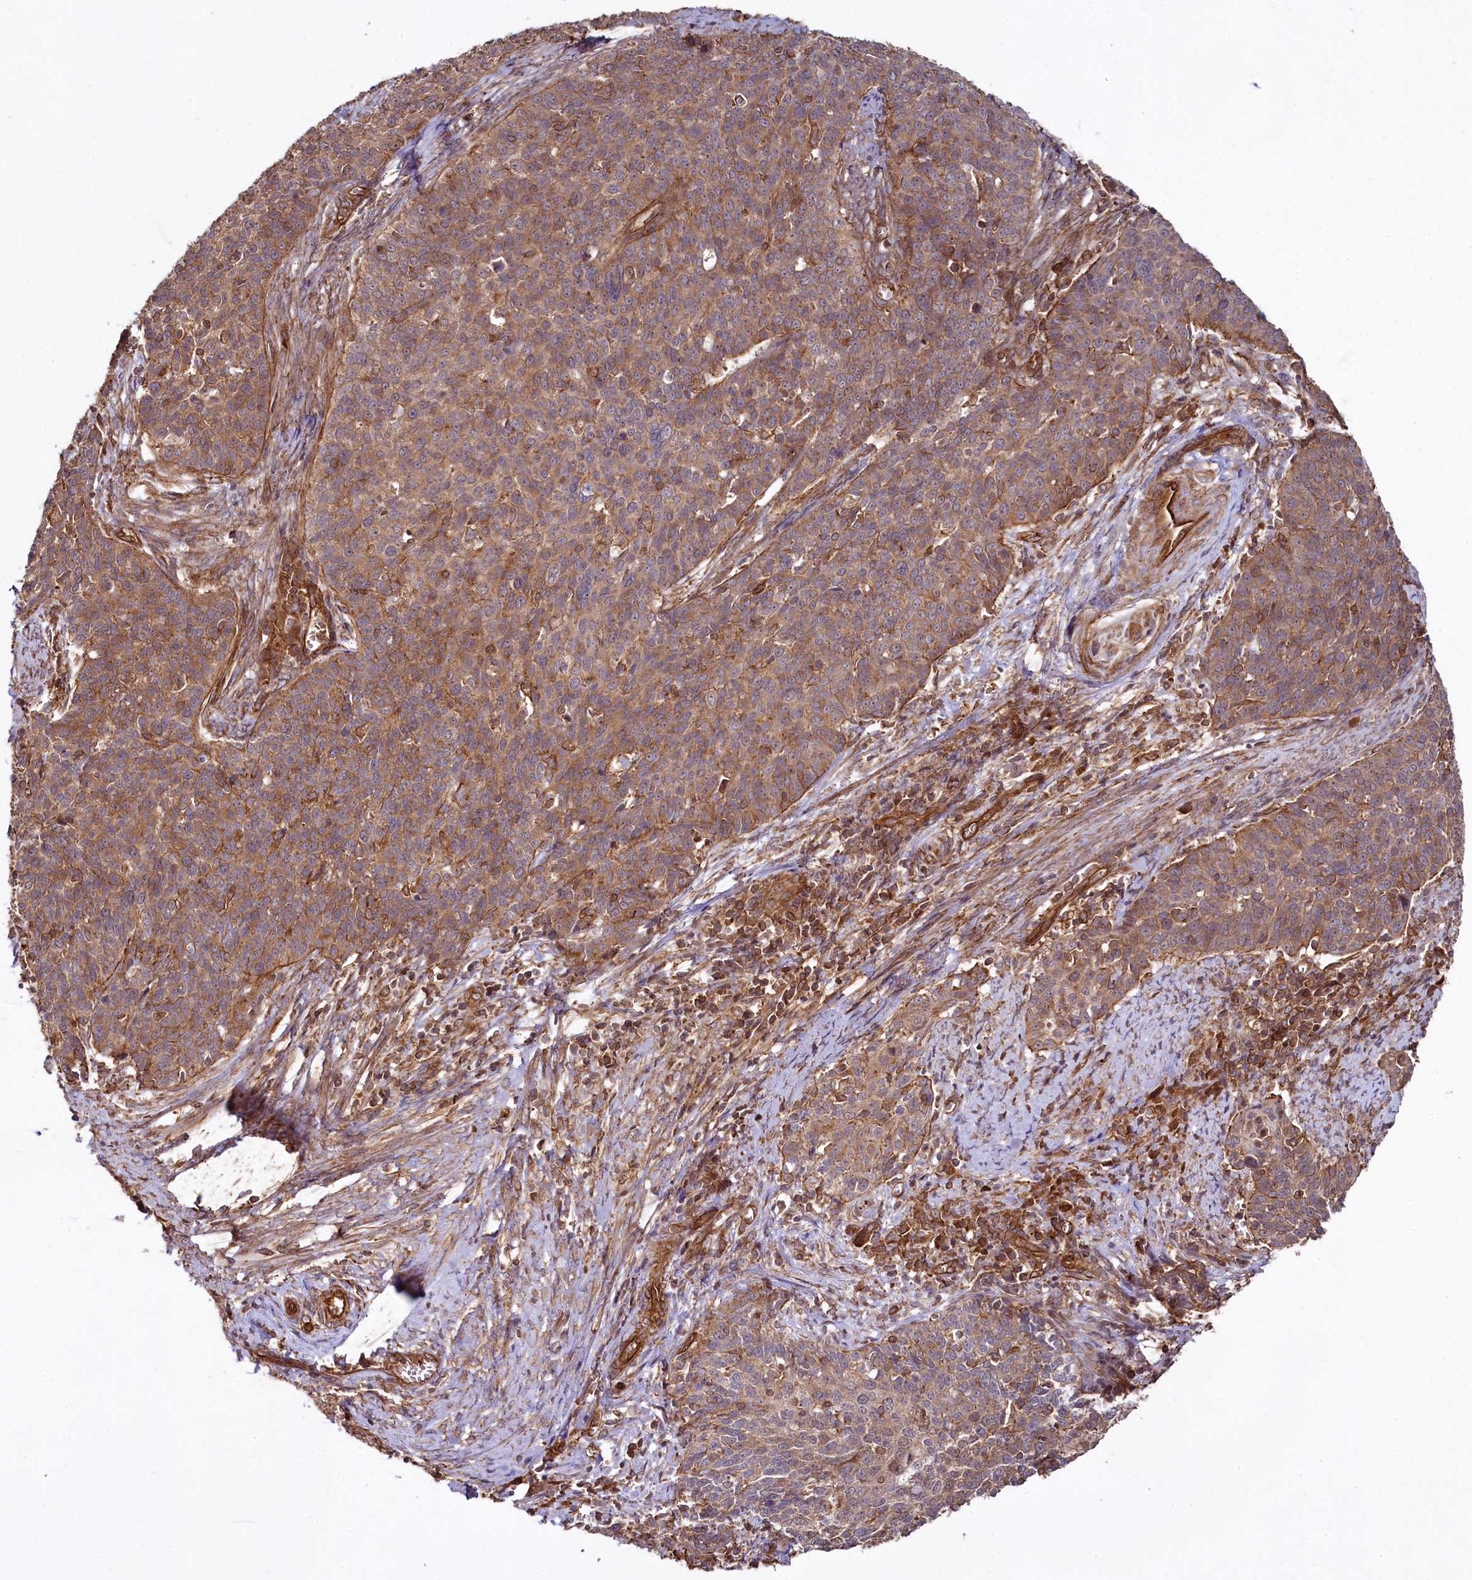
{"staining": {"intensity": "moderate", "quantity": ">75%", "location": "cytoplasmic/membranous"}, "tissue": "cervical cancer", "cell_type": "Tumor cells", "image_type": "cancer", "snomed": [{"axis": "morphology", "description": "Squamous cell carcinoma, NOS"}, {"axis": "topography", "description": "Cervix"}], "caption": "Protein staining shows moderate cytoplasmic/membranous positivity in about >75% of tumor cells in cervical squamous cell carcinoma. The staining was performed using DAB to visualize the protein expression in brown, while the nuclei were stained in blue with hematoxylin (Magnification: 20x).", "gene": "SVIP", "patient": {"sex": "female", "age": 39}}